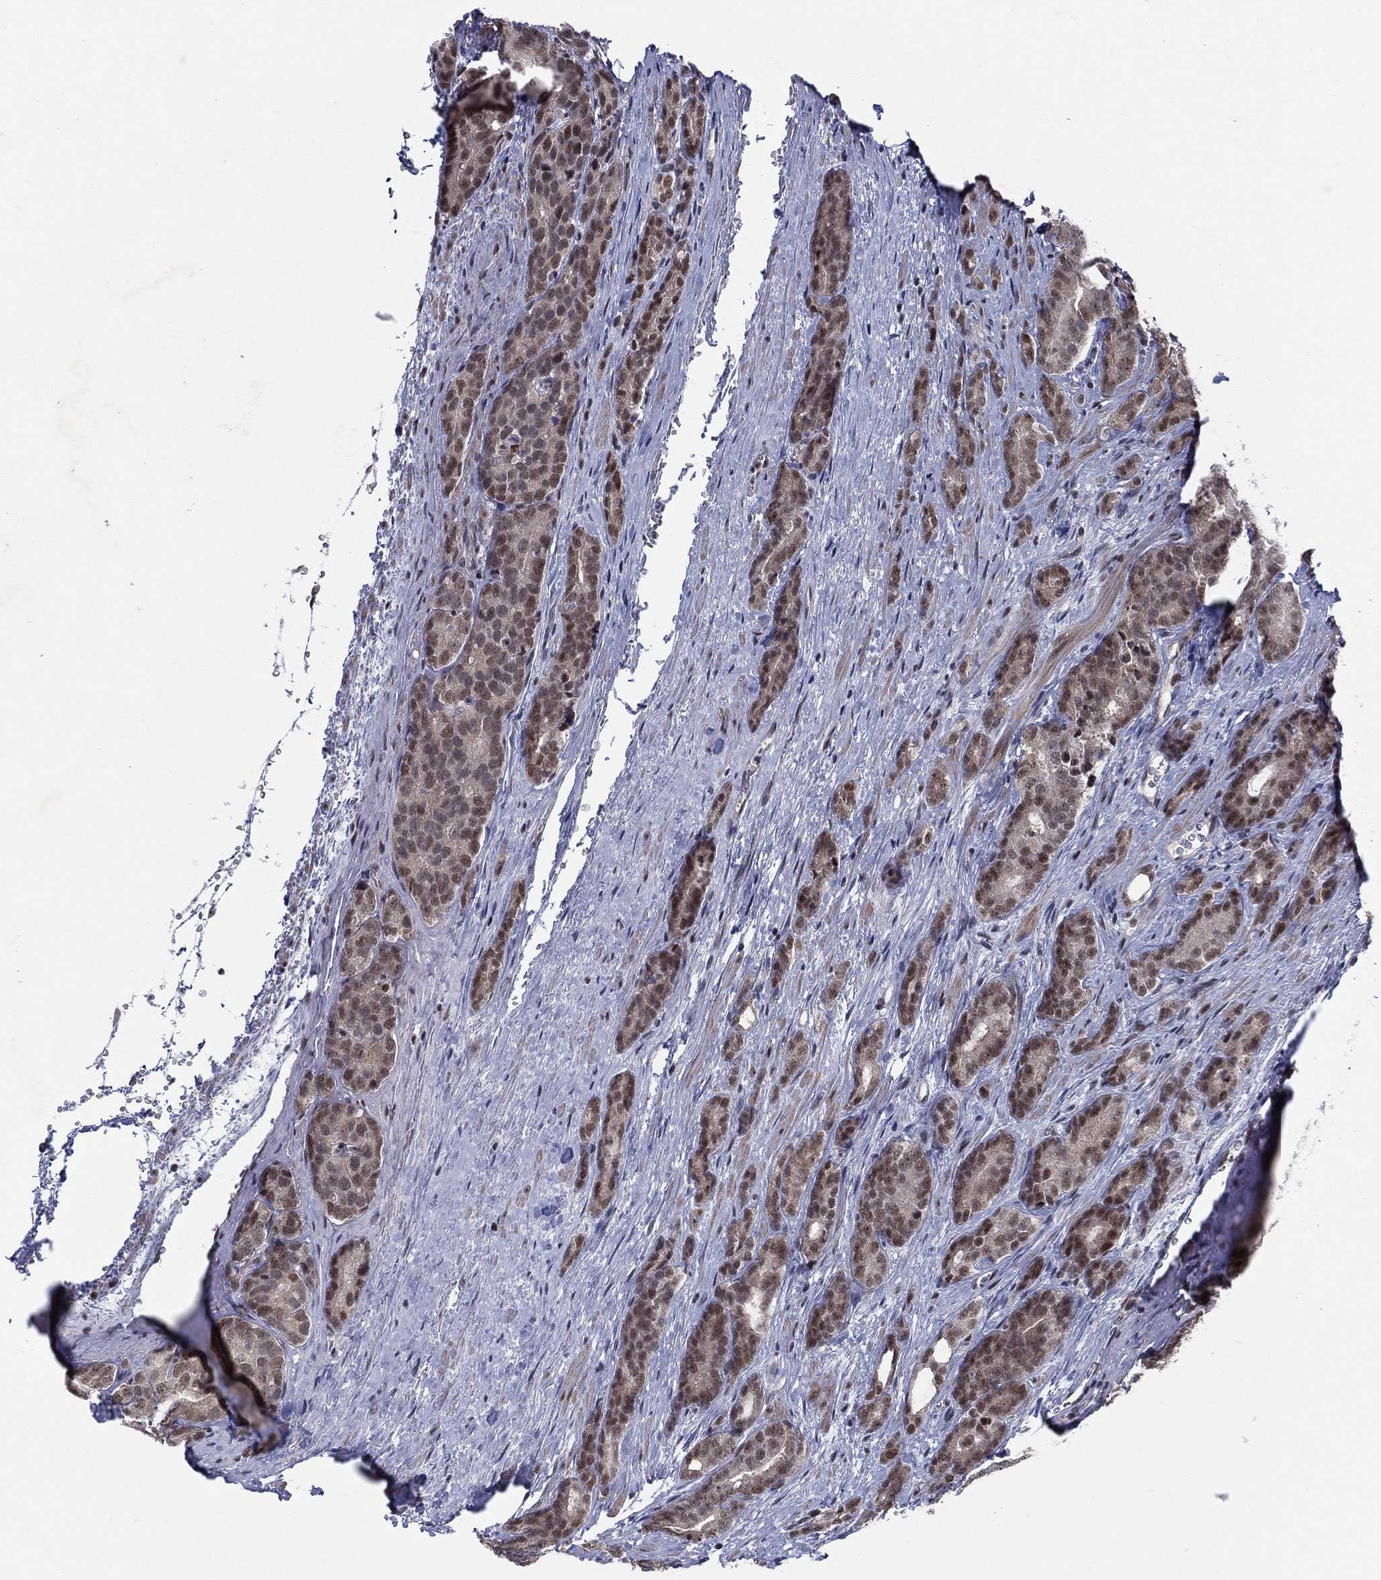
{"staining": {"intensity": "moderate", "quantity": "25%-75%", "location": "nuclear"}, "tissue": "prostate cancer", "cell_type": "Tumor cells", "image_type": "cancer", "snomed": [{"axis": "morphology", "description": "Adenocarcinoma, NOS"}, {"axis": "topography", "description": "Prostate"}], "caption": "Human adenocarcinoma (prostate) stained with a brown dye demonstrates moderate nuclear positive positivity in approximately 25%-75% of tumor cells.", "gene": "DGCR8", "patient": {"sex": "male", "age": 71}}